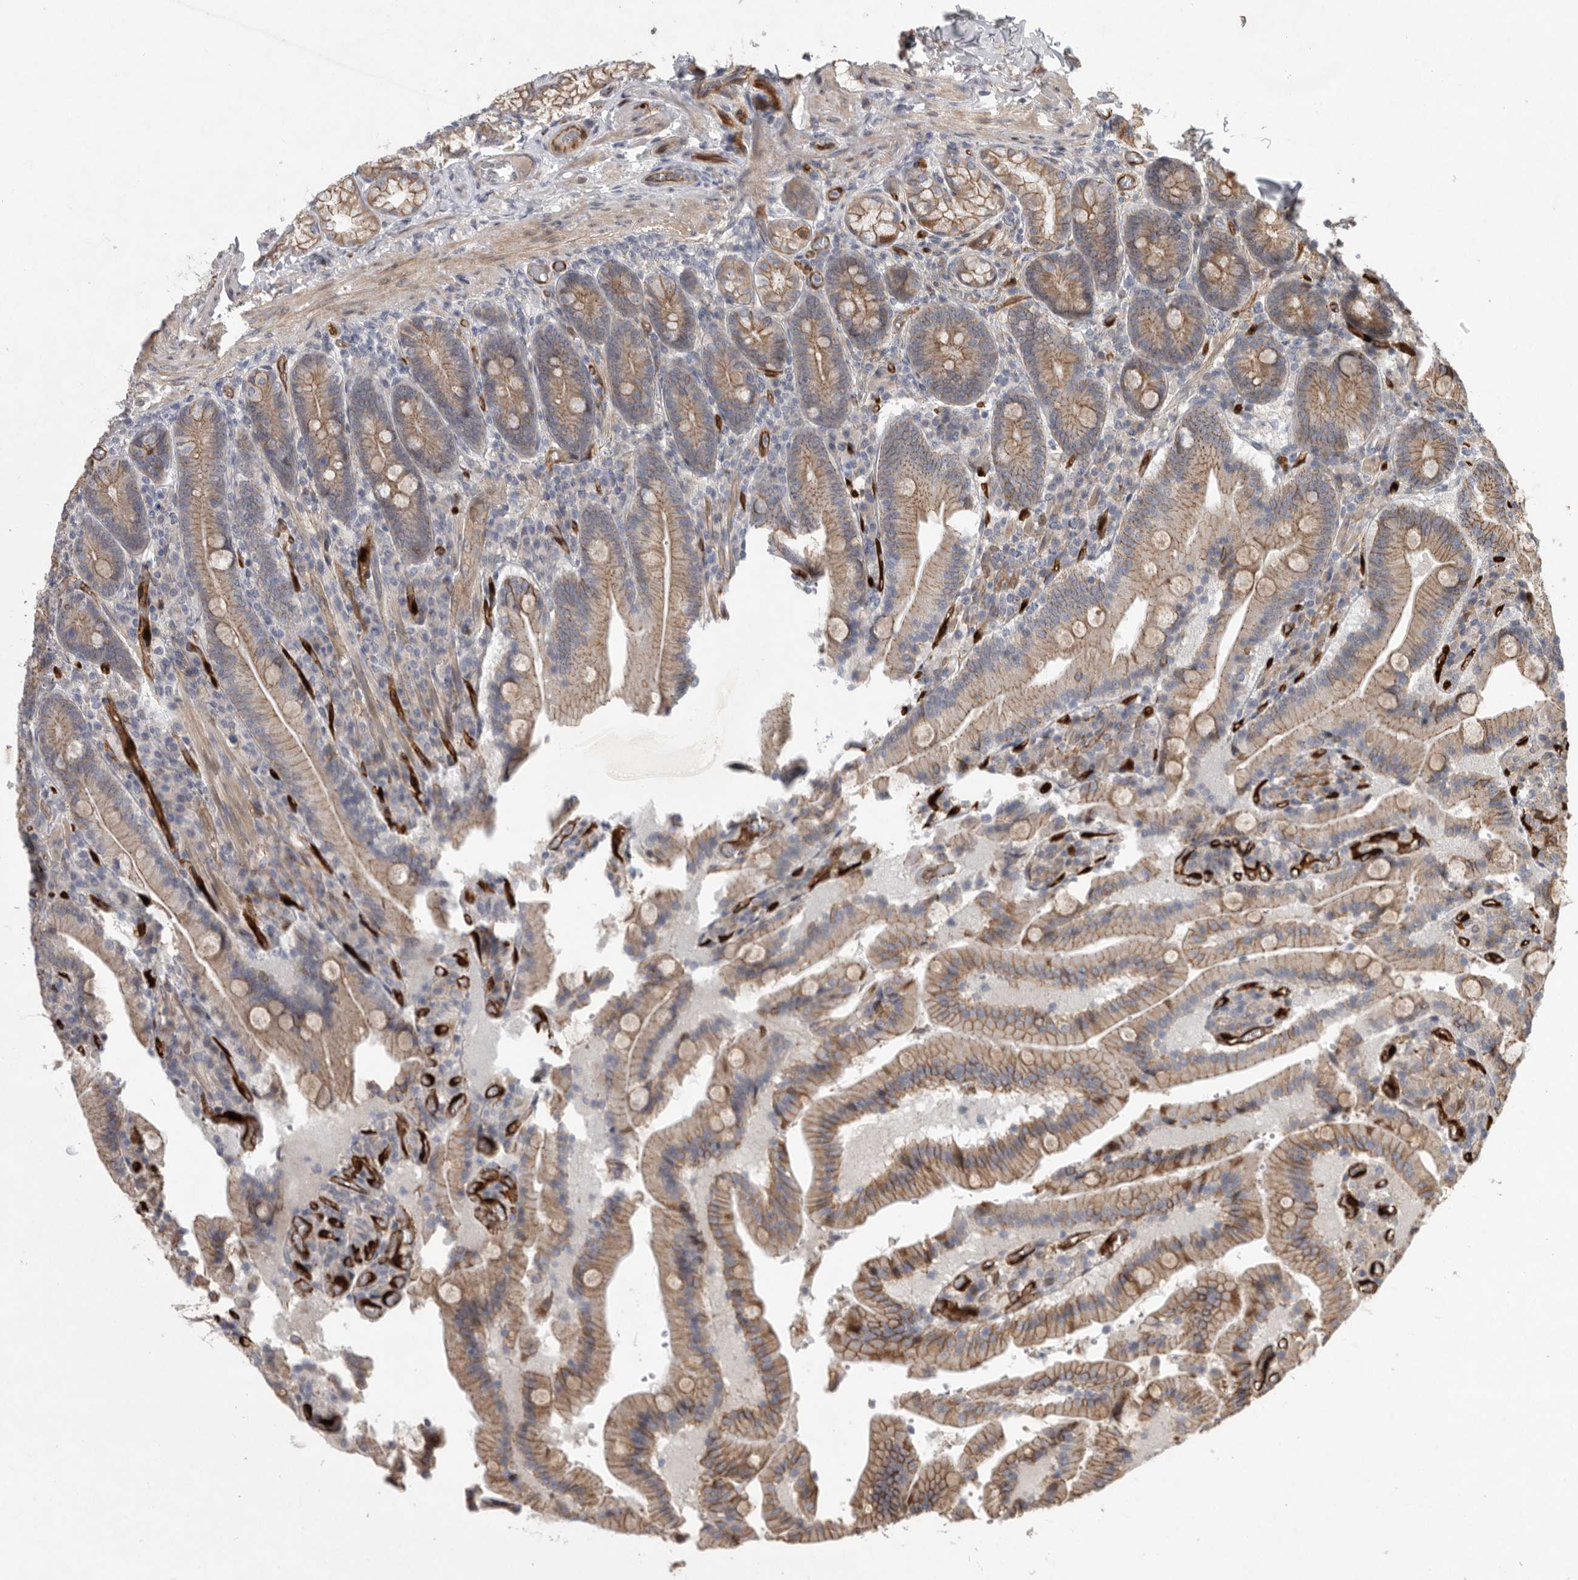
{"staining": {"intensity": "moderate", "quantity": ">75%", "location": "cytoplasmic/membranous"}, "tissue": "duodenum", "cell_type": "Glandular cells", "image_type": "normal", "snomed": [{"axis": "morphology", "description": "Normal tissue, NOS"}, {"axis": "topography", "description": "Duodenum"}], "caption": "Immunohistochemical staining of benign duodenum exhibits moderate cytoplasmic/membranous protein positivity in approximately >75% of glandular cells. (Brightfield microscopy of DAB IHC at high magnification).", "gene": "MPDZ", "patient": {"sex": "female", "age": 62}}